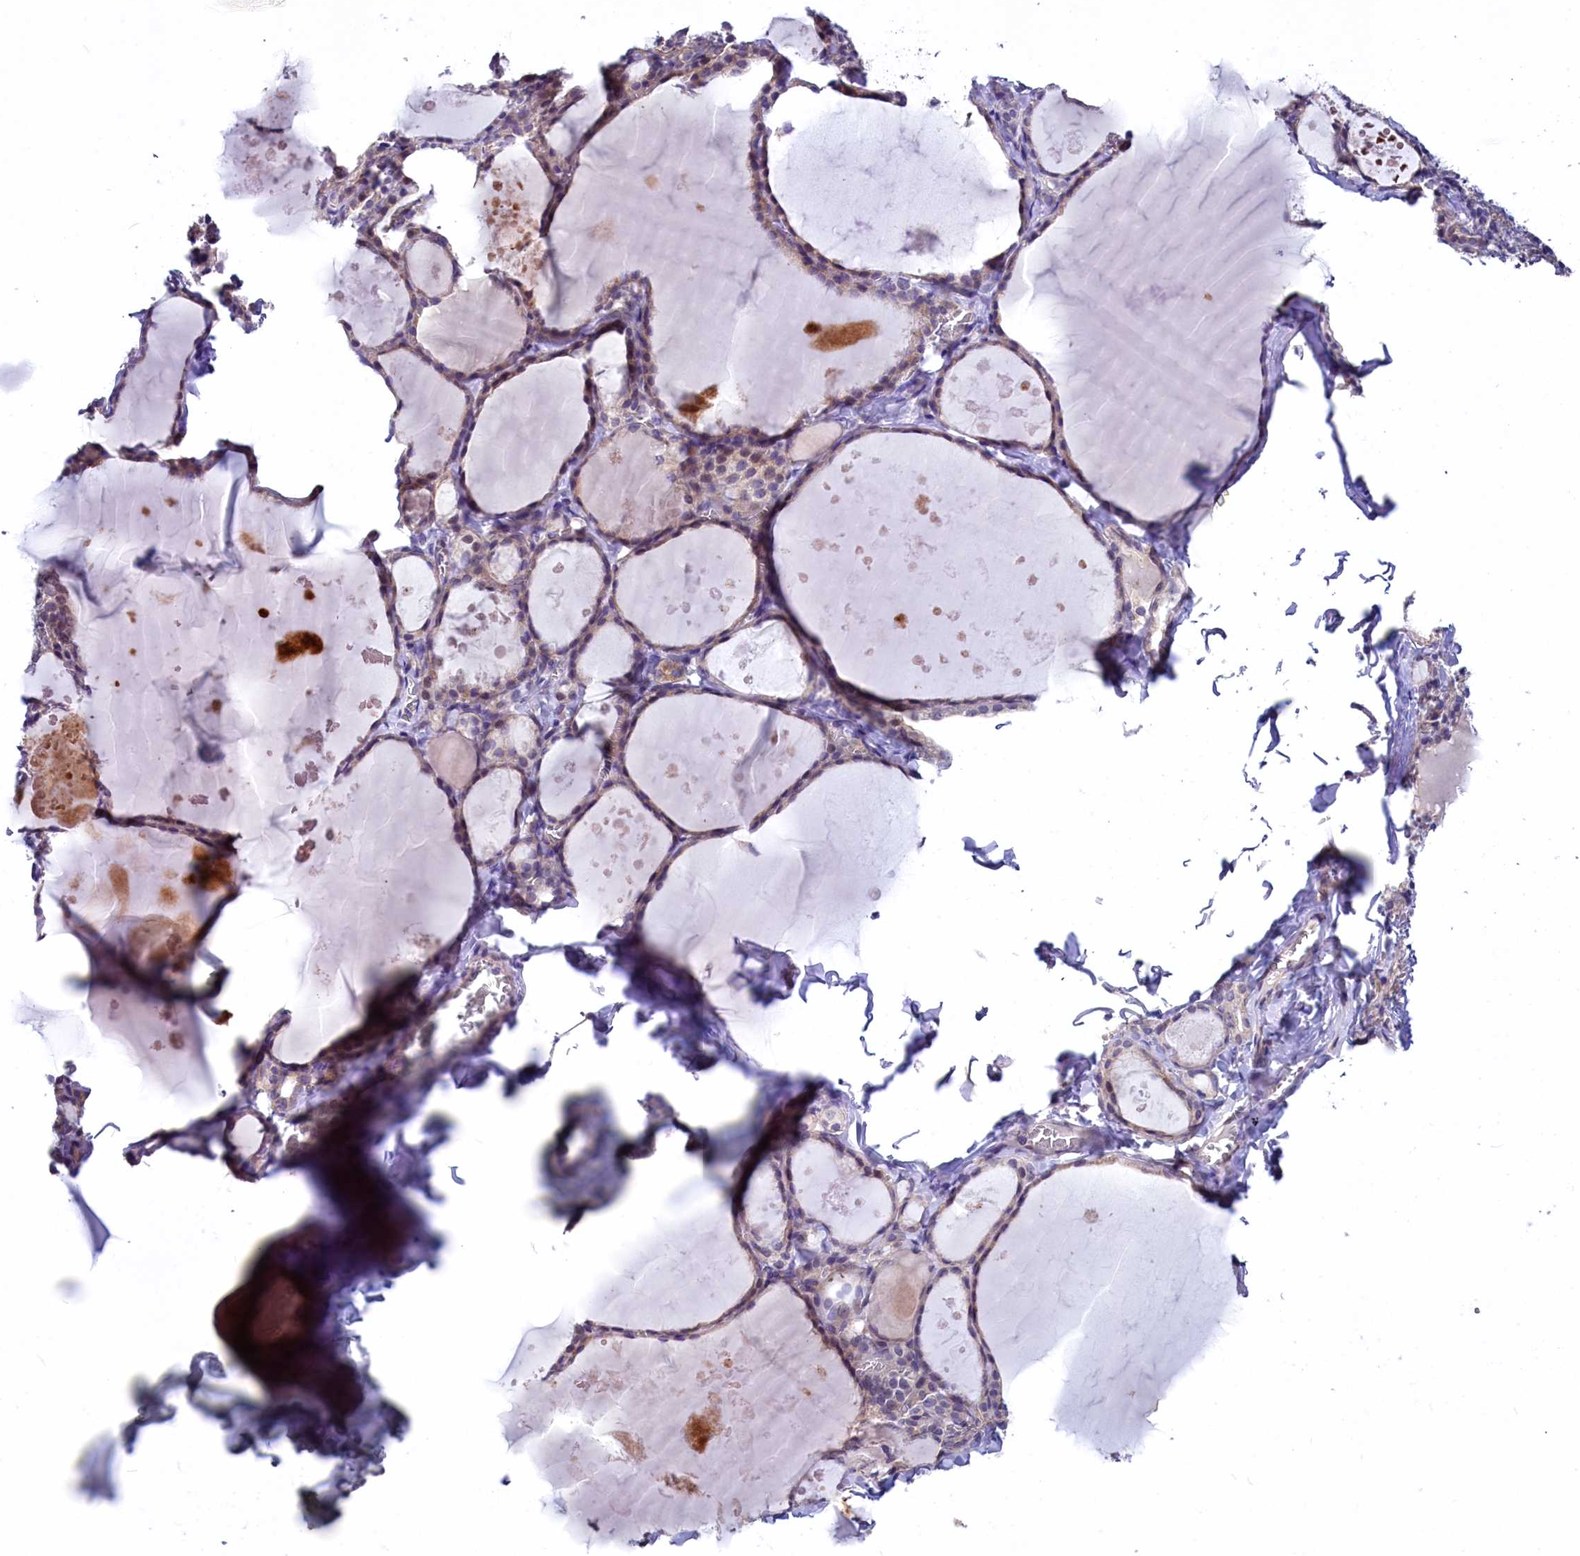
{"staining": {"intensity": "weak", "quantity": "<25%", "location": "cytoplasmic/membranous"}, "tissue": "thyroid gland", "cell_type": "Glandular cells", "image_type": "normal", "snomed": [{"axis": "morphology", "description": "Normal tissue, NOS"}, {"axis": "topography", "description": "Thyroid gland"}], "caption": "The histopathology image reveals no staining of glandular cells in unremarkable thyroid gland. (Stains: DAB (3,3'-diaminobenzidine) immunohistochemistry (IHC) with hematoxylin counter stain, Microscopy: brightfield microscopy at high magnification).", "gene": "SLC39A6", "patient": {"sex": "male", "age": 56}}